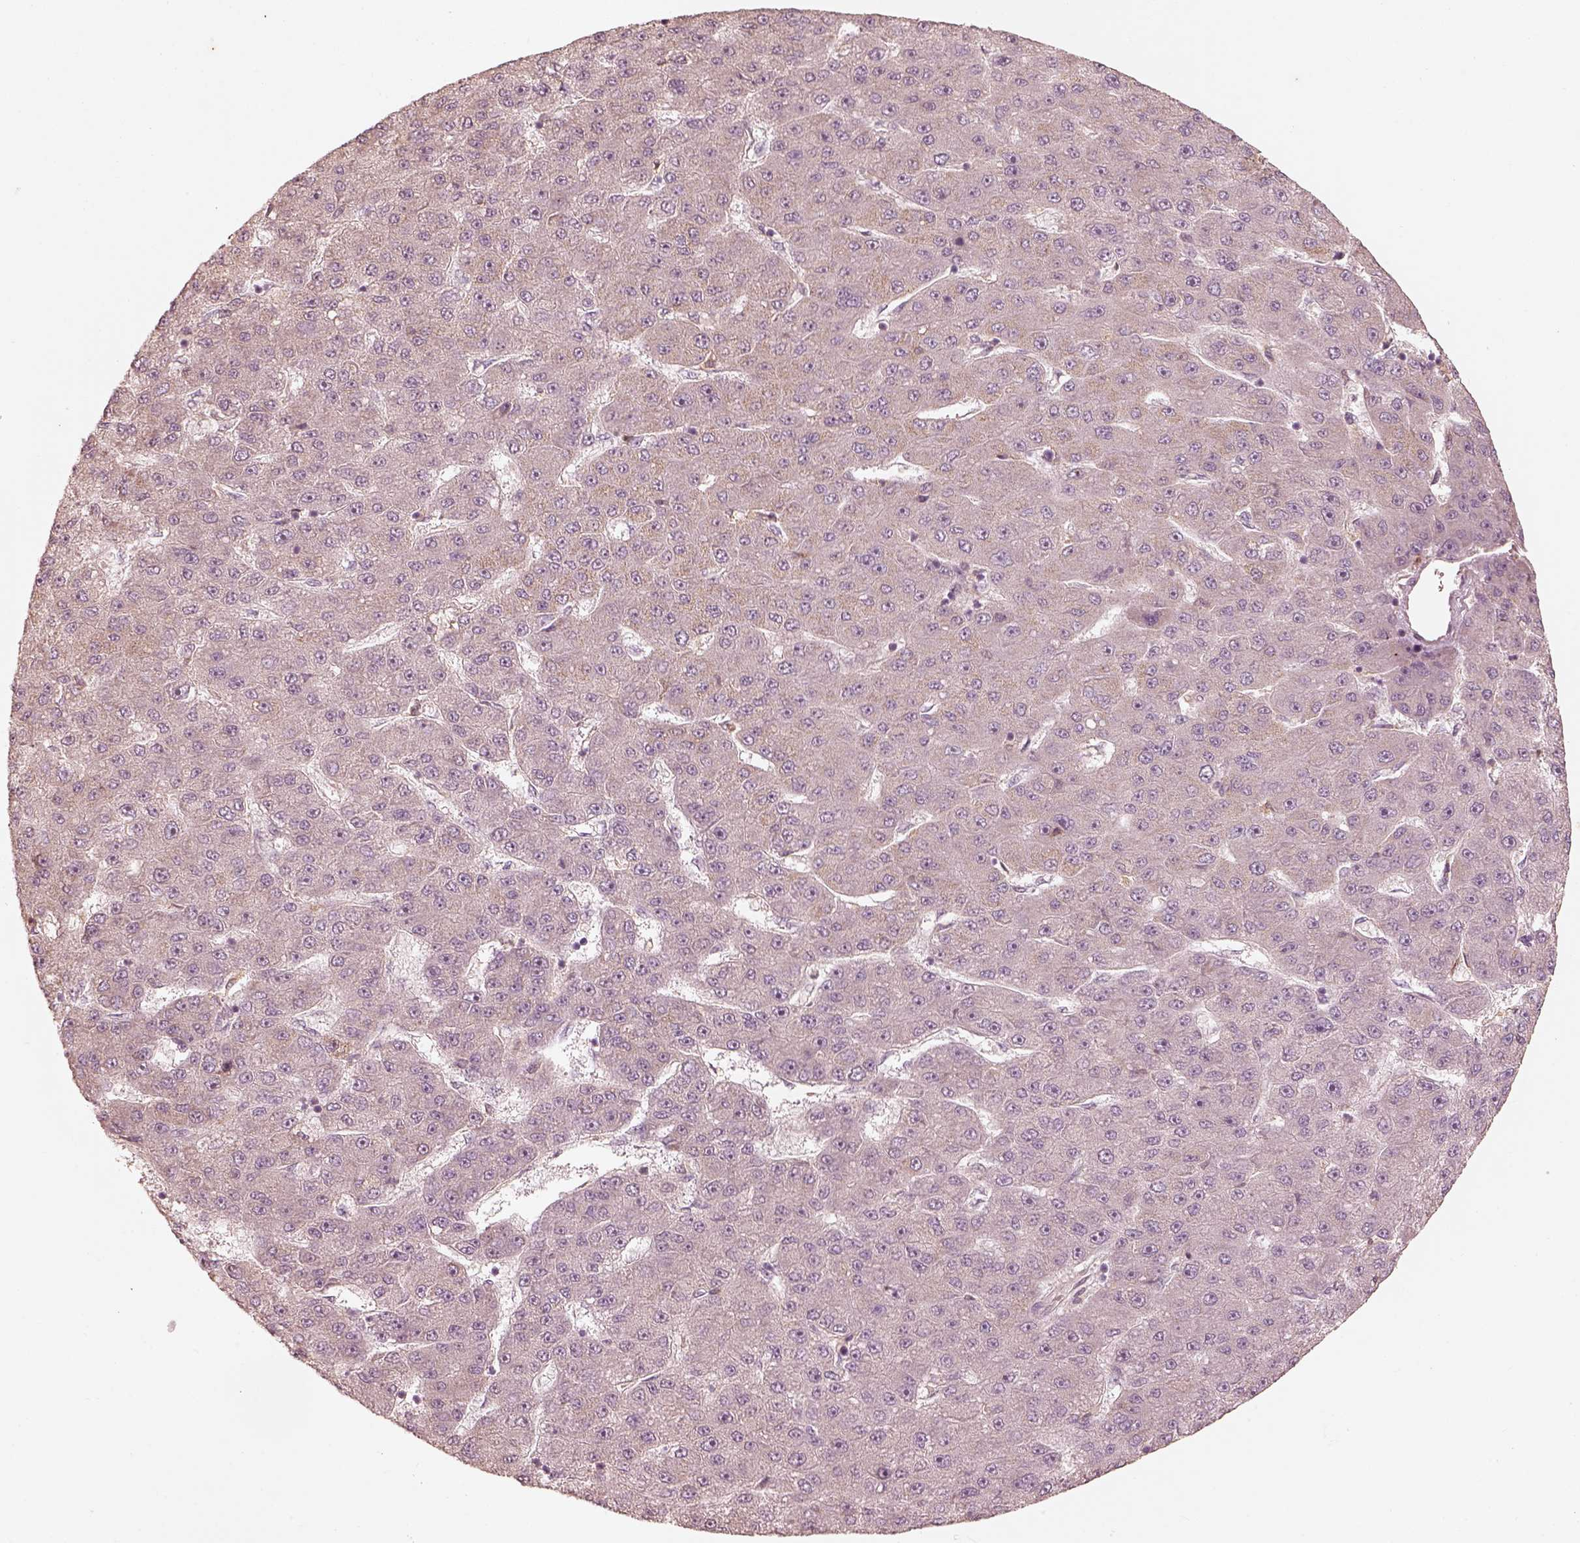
{"staining": {"intensity": "weak", "quantity": "<25%", "location": "cytoplasmic/membranous"}, "tissue": "liver cancer", "cell_type": "Tumor cells", "image_type": "cancer", "snomed": [{"axis": "morphology", "description": "Carcinoma, Hepatocellular, NOS"}, {"axis": "topography", "description": "Liver"}], "caption": "Immunohistochemistry photomicrograph of neoplastic tissue: human liver cancer (hepatocellular carcinoma) stained with DAB shows no significant protein staining in tumor cells.", "gene": "WLS", "patient": {"sex": "male", "age": 67}}